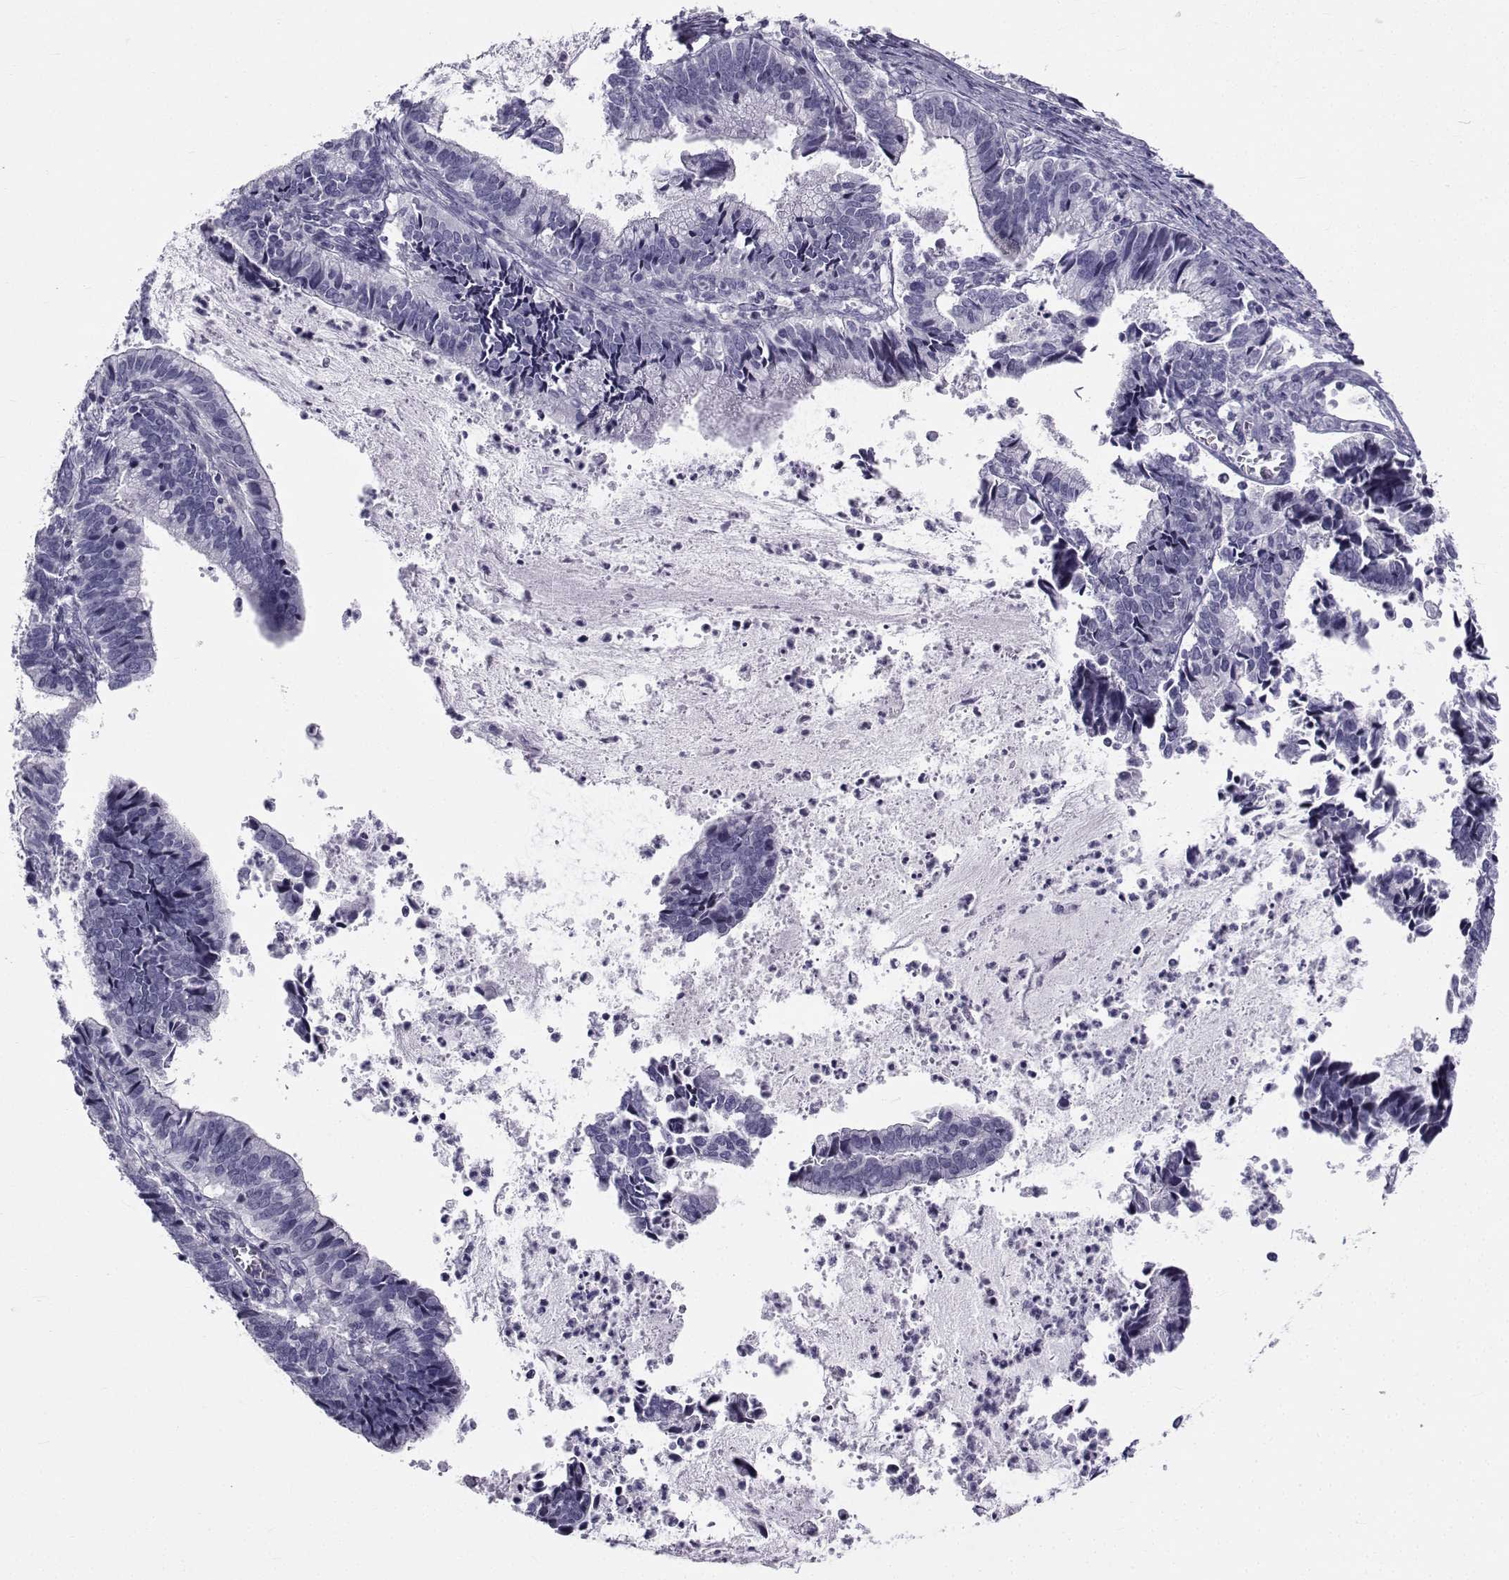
{"staining": {"intensity": "negative", "quantity": "none", "location": "none"}, "tissue": "cervical cancer", "cell_type": "Tumor cells", "image_type": "cancer", "snomed": [{"axis": "morphology", "description": "Adenocarcinoma, NOS"}, {"axis": "topography", "description": "Cervix"}], "caption": "This is a photomicrograph of immunohistochemistry staining of adenocarcinoma (cervical), which shows no expression in tumor cells. The staining was performed using DAB to visualize the protein expression in brown, while the nuclei were stained in blue with hematoxylin (Magnification: 20x).", "gene": "SPANXD", "patient": {"sex": "female", "age": 42}}